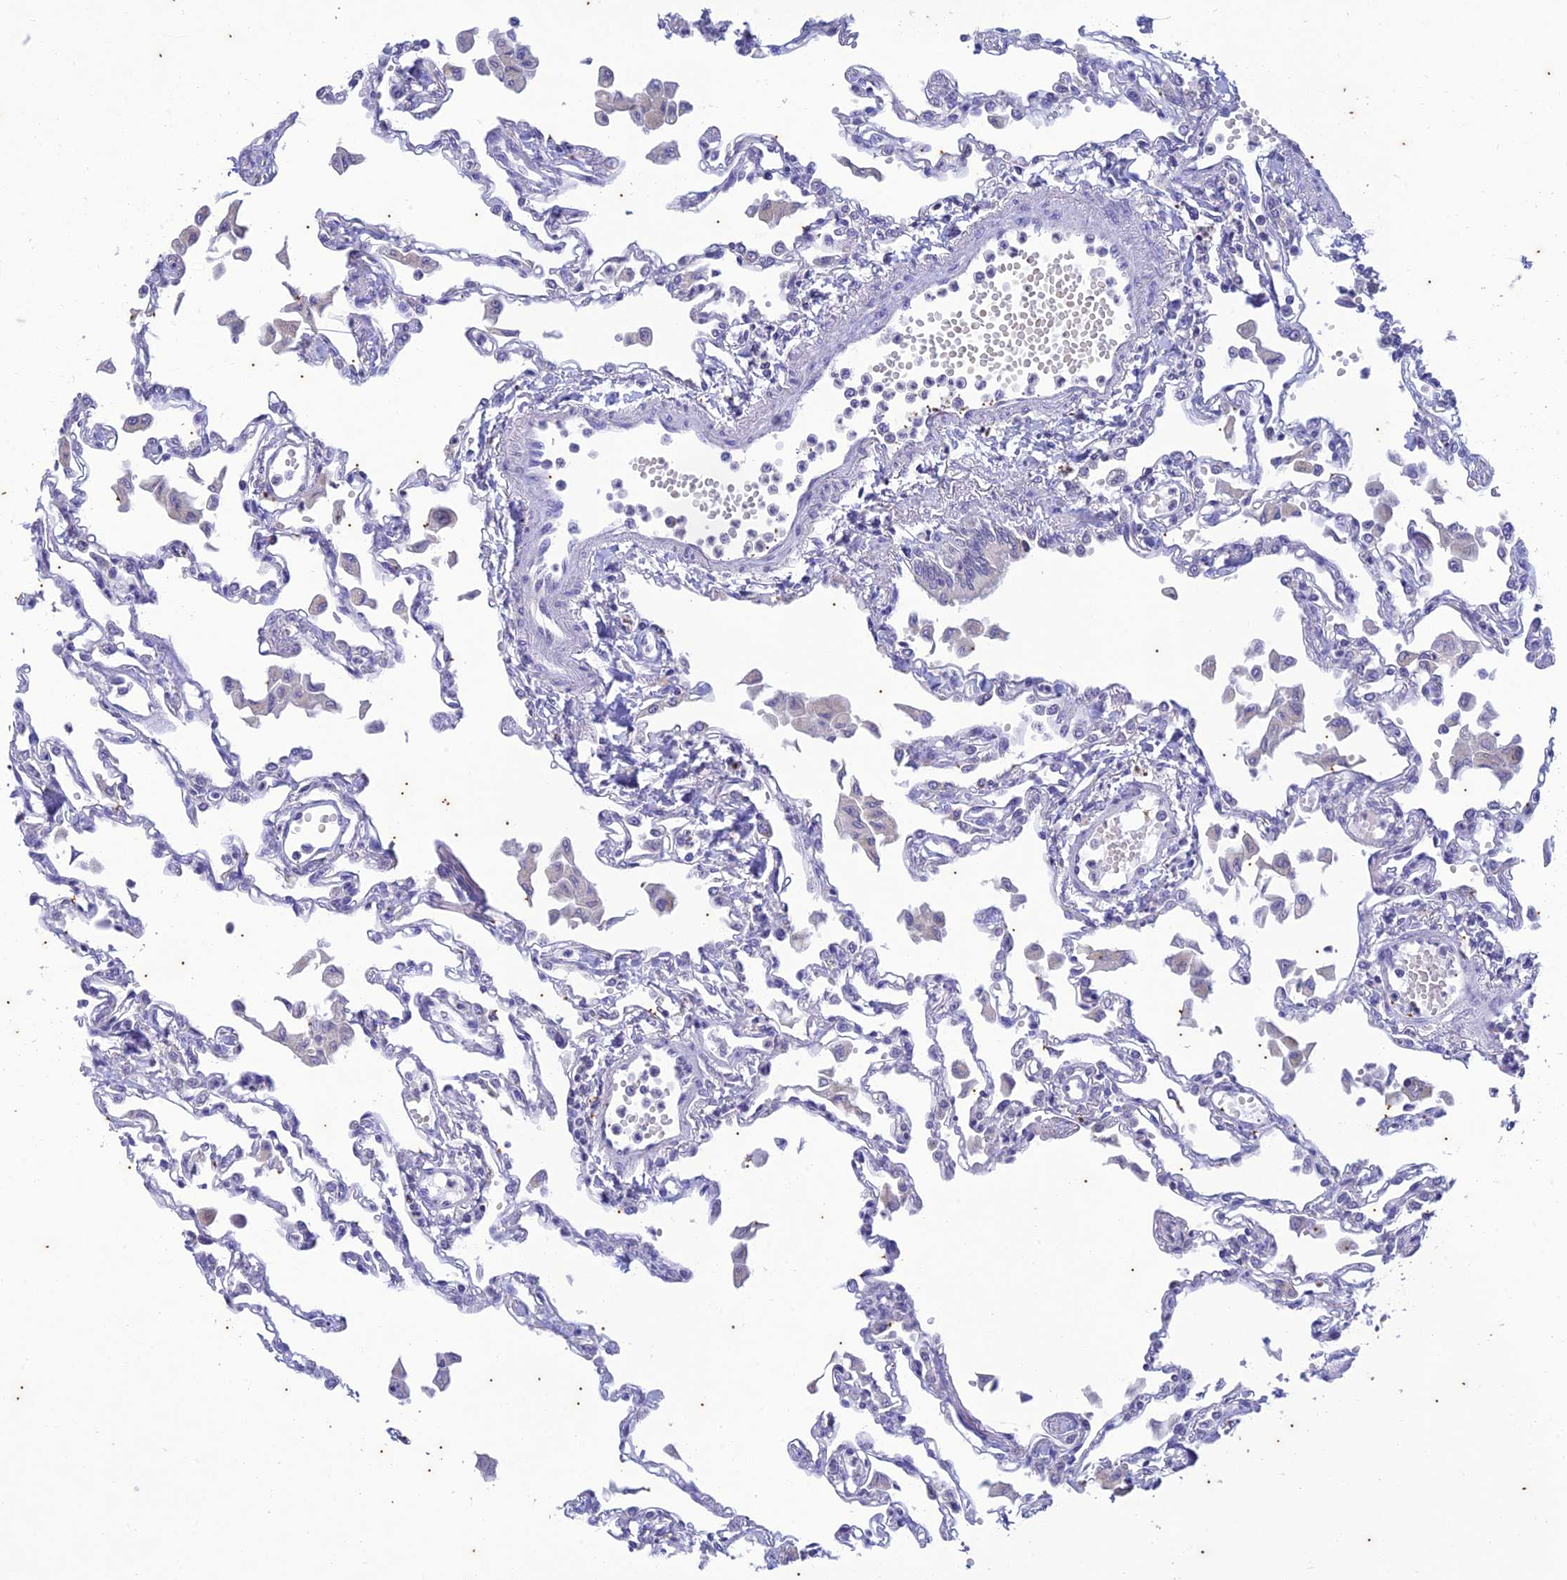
{"staining": {"intensity": "negative", "quantity": "none", "location": "none"}, "tissue": "lung", "cell_type": "Alveolar cells", "image_type": "normal", "snomed": [{"axis": "morphology", "description": "Normal tissue, NOS"}, {"axis": "topography", "description": "Bronchus"}, {"axis": "topography", "description": "Lung"}], "caption": "High magnification brightfield microscopy of normal lung stained with DAB (brown) and counterstained with hematoxylin (blue): alveolar cells show no significant expression. Brightfield microscopy of immunohistochemistry (IHC) stained with DAB (3,3'-diaminobenzidine) (brown) and hematoxylin (blue), captured at high magnification.", "gene": "TMEM40", "patient": {"sex": "female", "age": 49}}